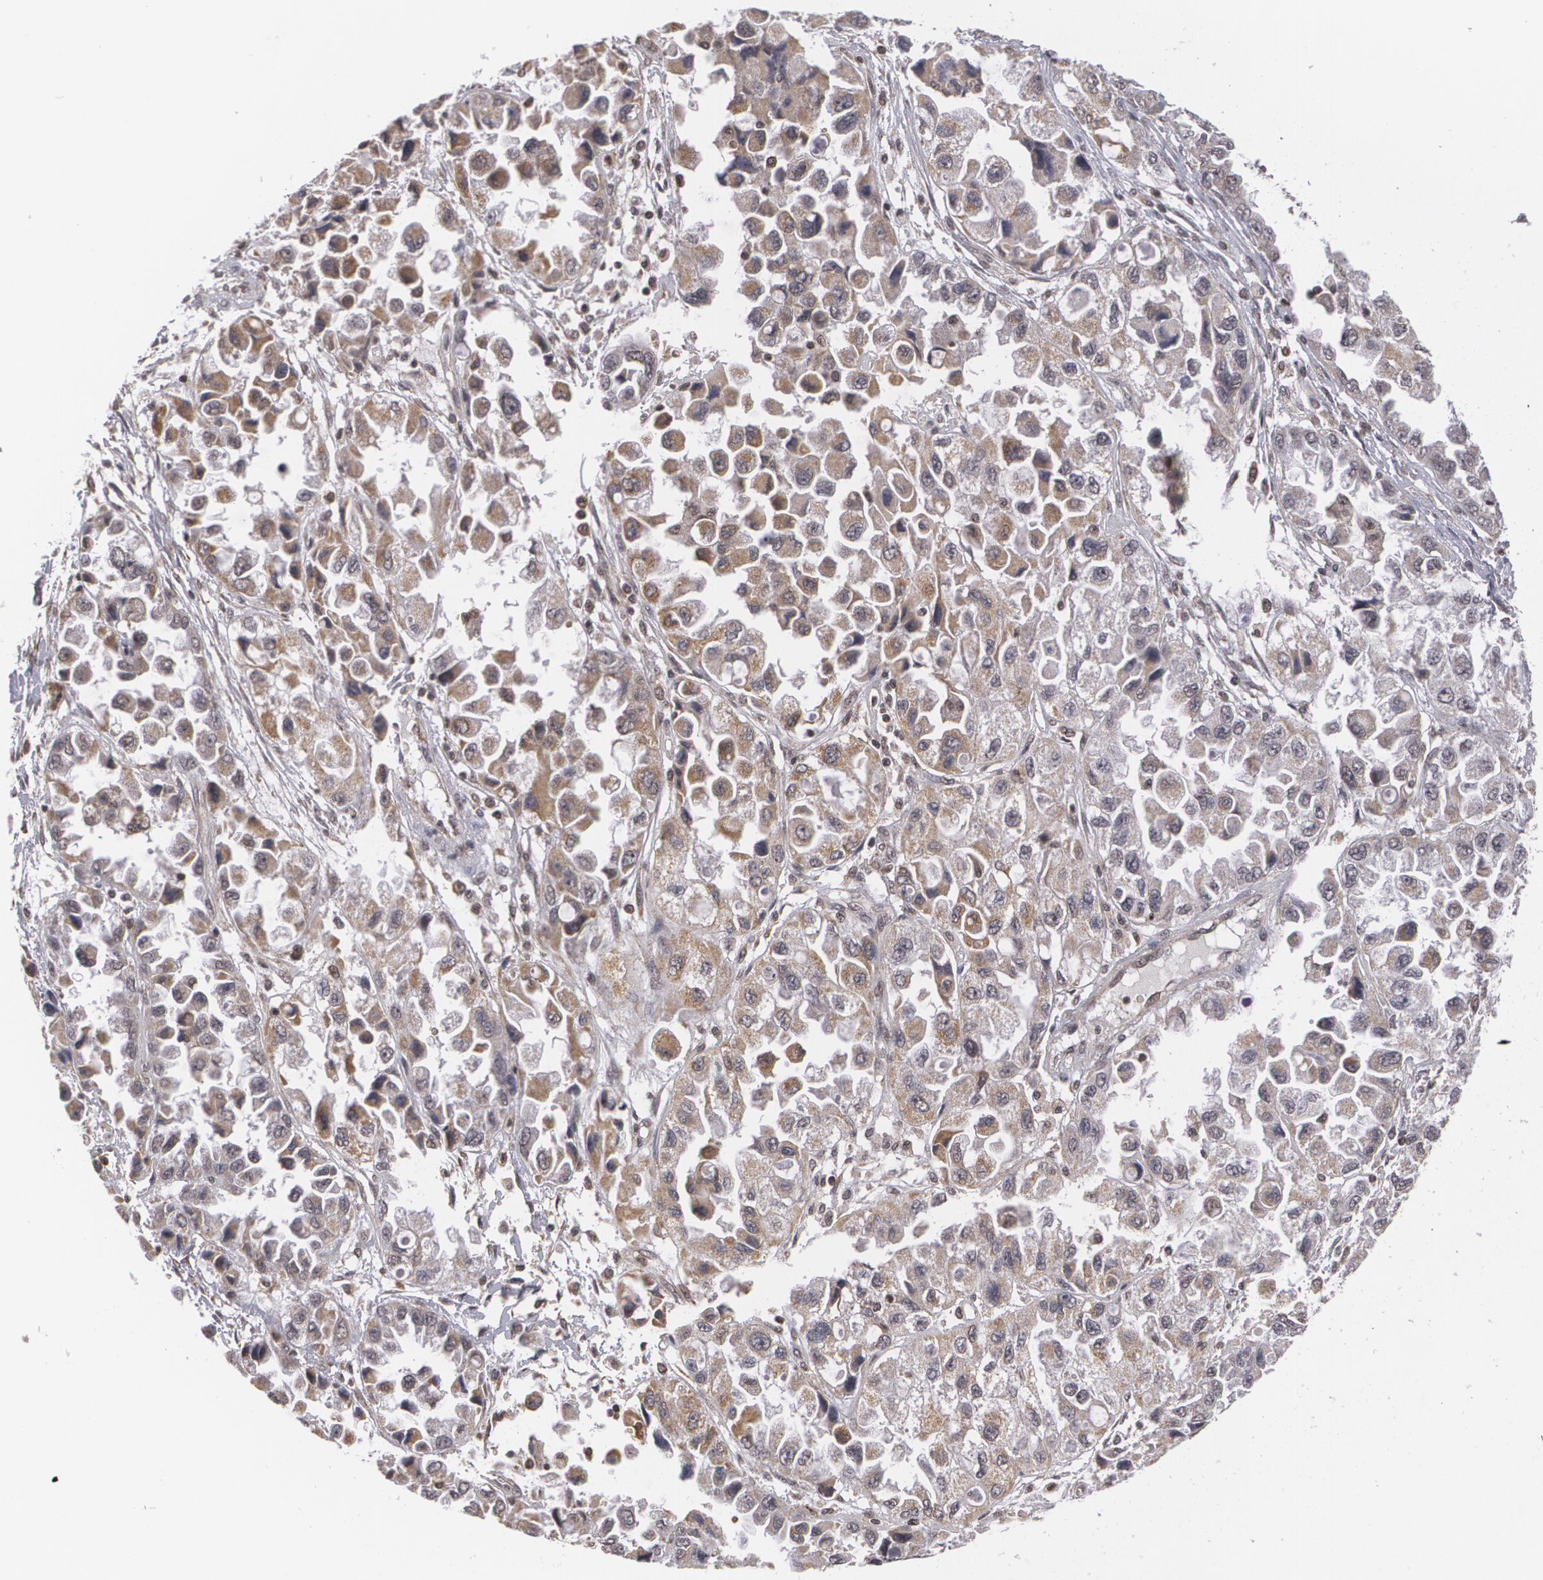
{"staining": {"intensity": "moderate", "quantity": ">75%", "location": "cytoplasmic/membranous"}, "tissue": "ovarian cancer", "cell_type": "Tumor cells", "image_type": "cancer", "snomed": [{"axis": "morphology", "description": "Cystadenocarcinoma, serous, NOS"}, {"axis": "topography", "description": "Ovary"}], "caption": "Protein staining of serous cystadenocarcinoma (ovarian) tissue shows moderate cytoplasmic/membranous expression in approximately >75% of tumor cells. The protein of interest is shown in brown color, while the nuclei are stained blue.", "gene": "MXD1", "patient": {"sex": "female", "age": 84}}